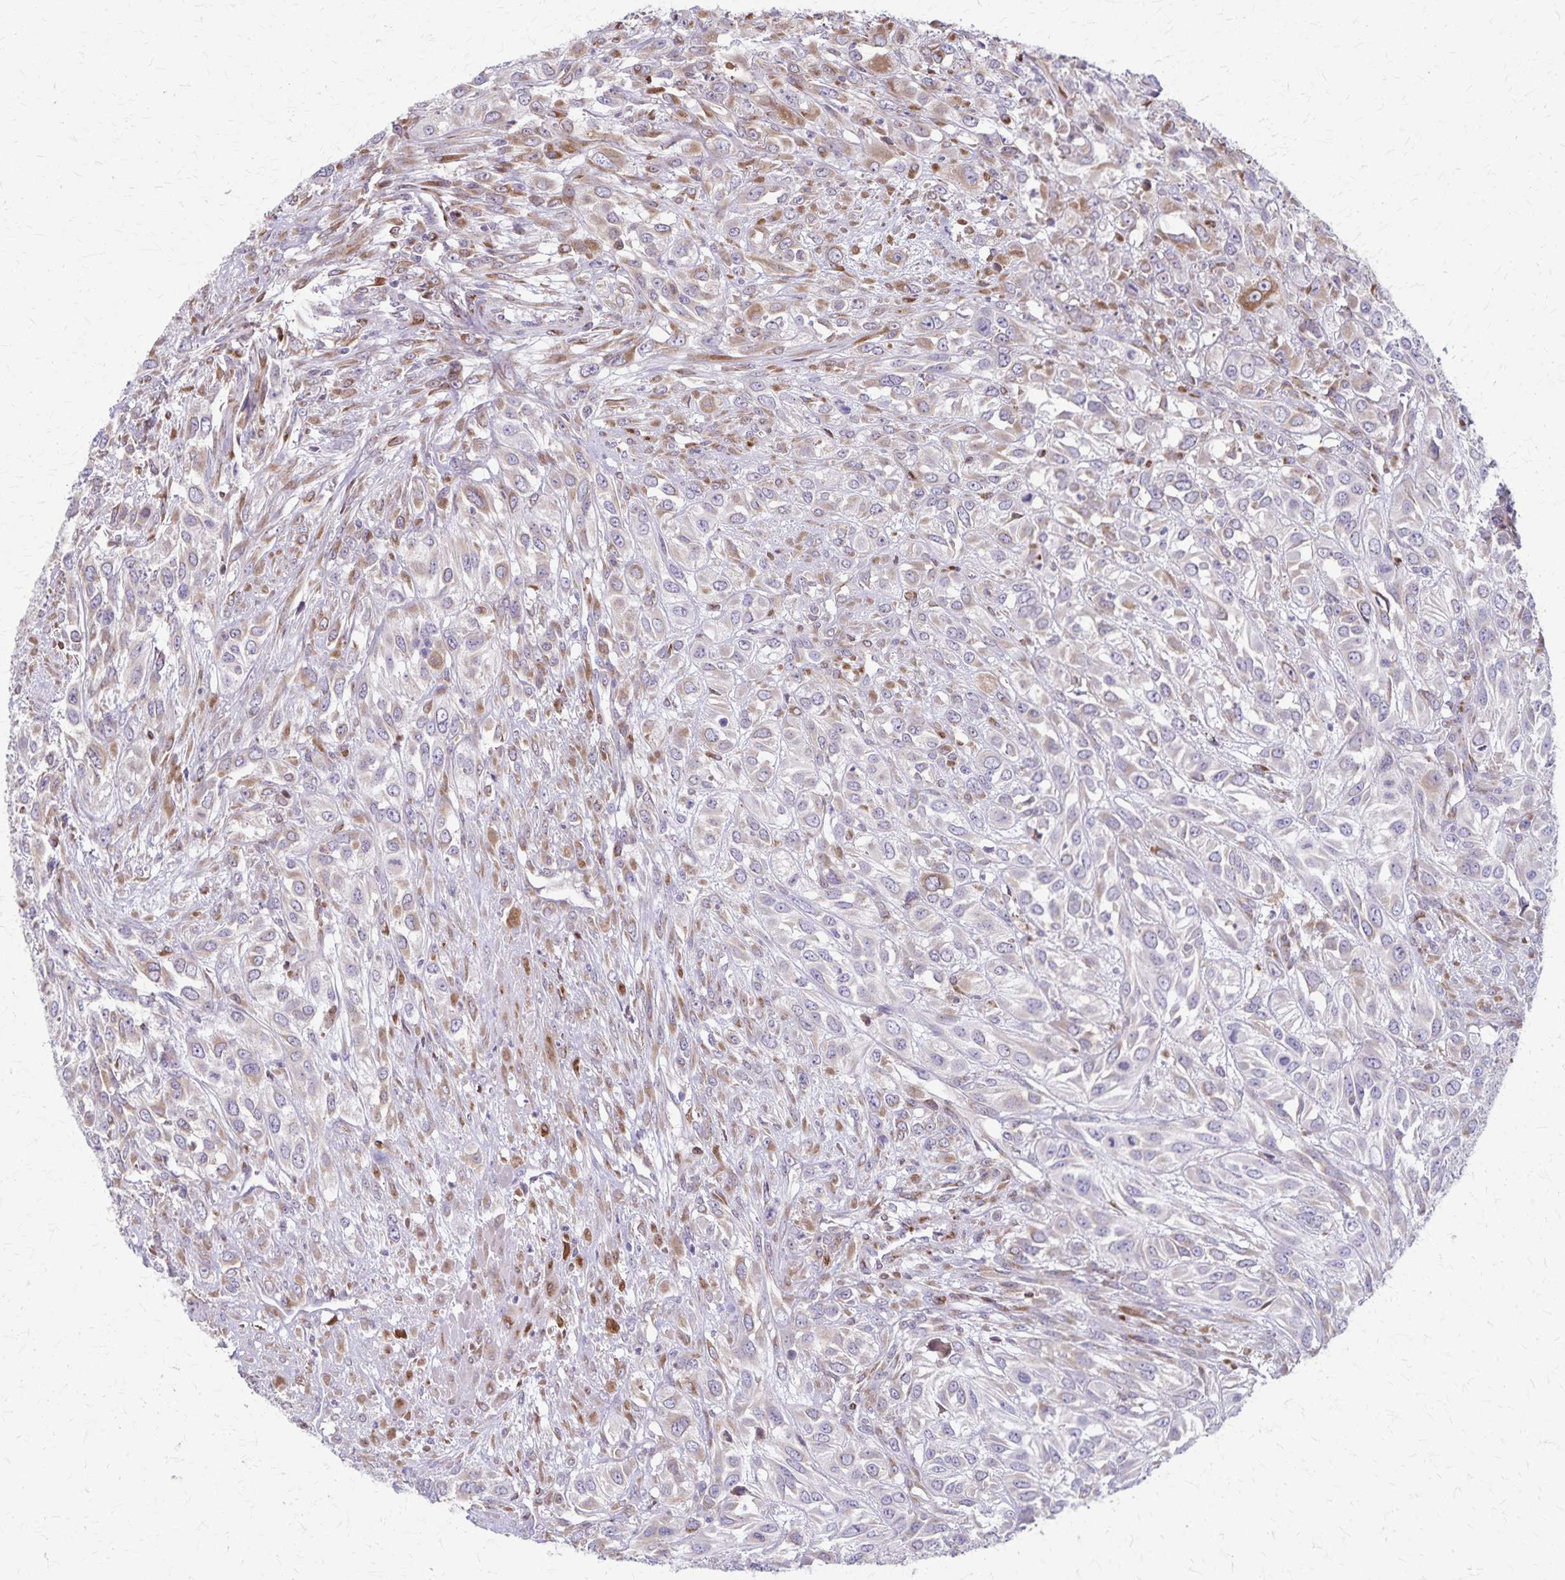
{"staining": {"intensity": "weak", "quantity": "<25%", "location": "cytoplasmic/membranous"}, "tissue": "urothelial cancer", "cell_type": "Tumor cells", "image_type": "cancer", "snomed": [{"axis": "morphology", "description": "Urothelial carcinoma, High grade"}, {"axis": "topography", "description": "Urinary bladder"}], "caption": "There is no significant staining in tumor cells of urothelial carcinoma (high-grade).", "gene": "MCFD2", "patient": {"sex": "male", "age": 67}}